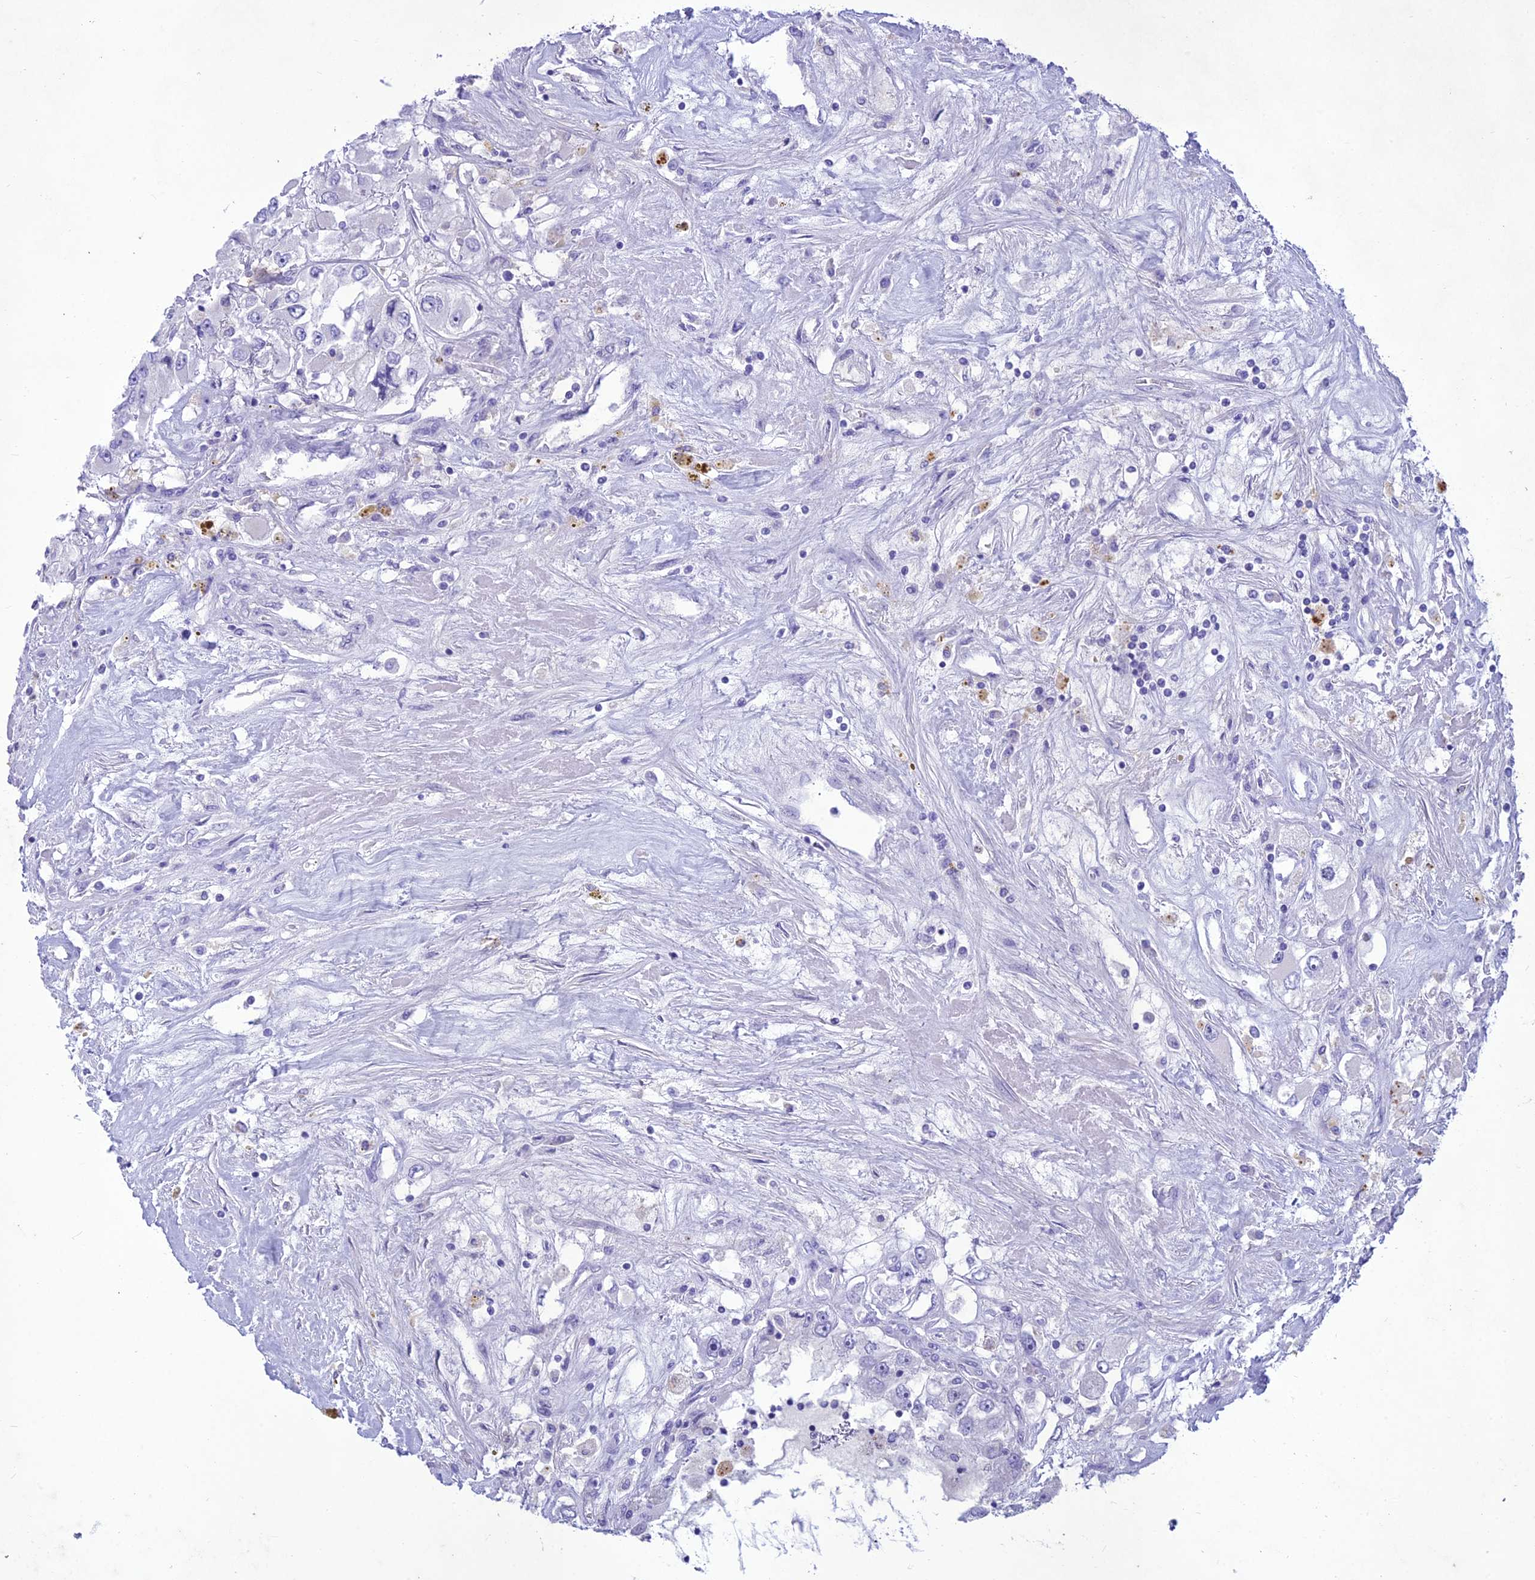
{"staining": {"intensity": "negative", "quantity": "none", "location": "none"}, "tissue": "renal cancer", "cell_type": "Tumor cells", "image_type": "cancer", "snomed": [{"axis": "morphology", "description": "Adenocarcinoma, NOS"}, {"axis": "topography", "description": "Kidney"}], "caption": "This micrograph is of renal adenocarcinoma stained with IHC to label a protein in brown with the nuclei are counter-stained blue. There is no positivity in tumor cells. (DAB (3,3'-diaminobenzidine) immunohistochemistry (IHC) visualized using brightfield microscopy, high magnification).", "gene": "IFT172", "patient": {"sex": "female", "age": 52}}